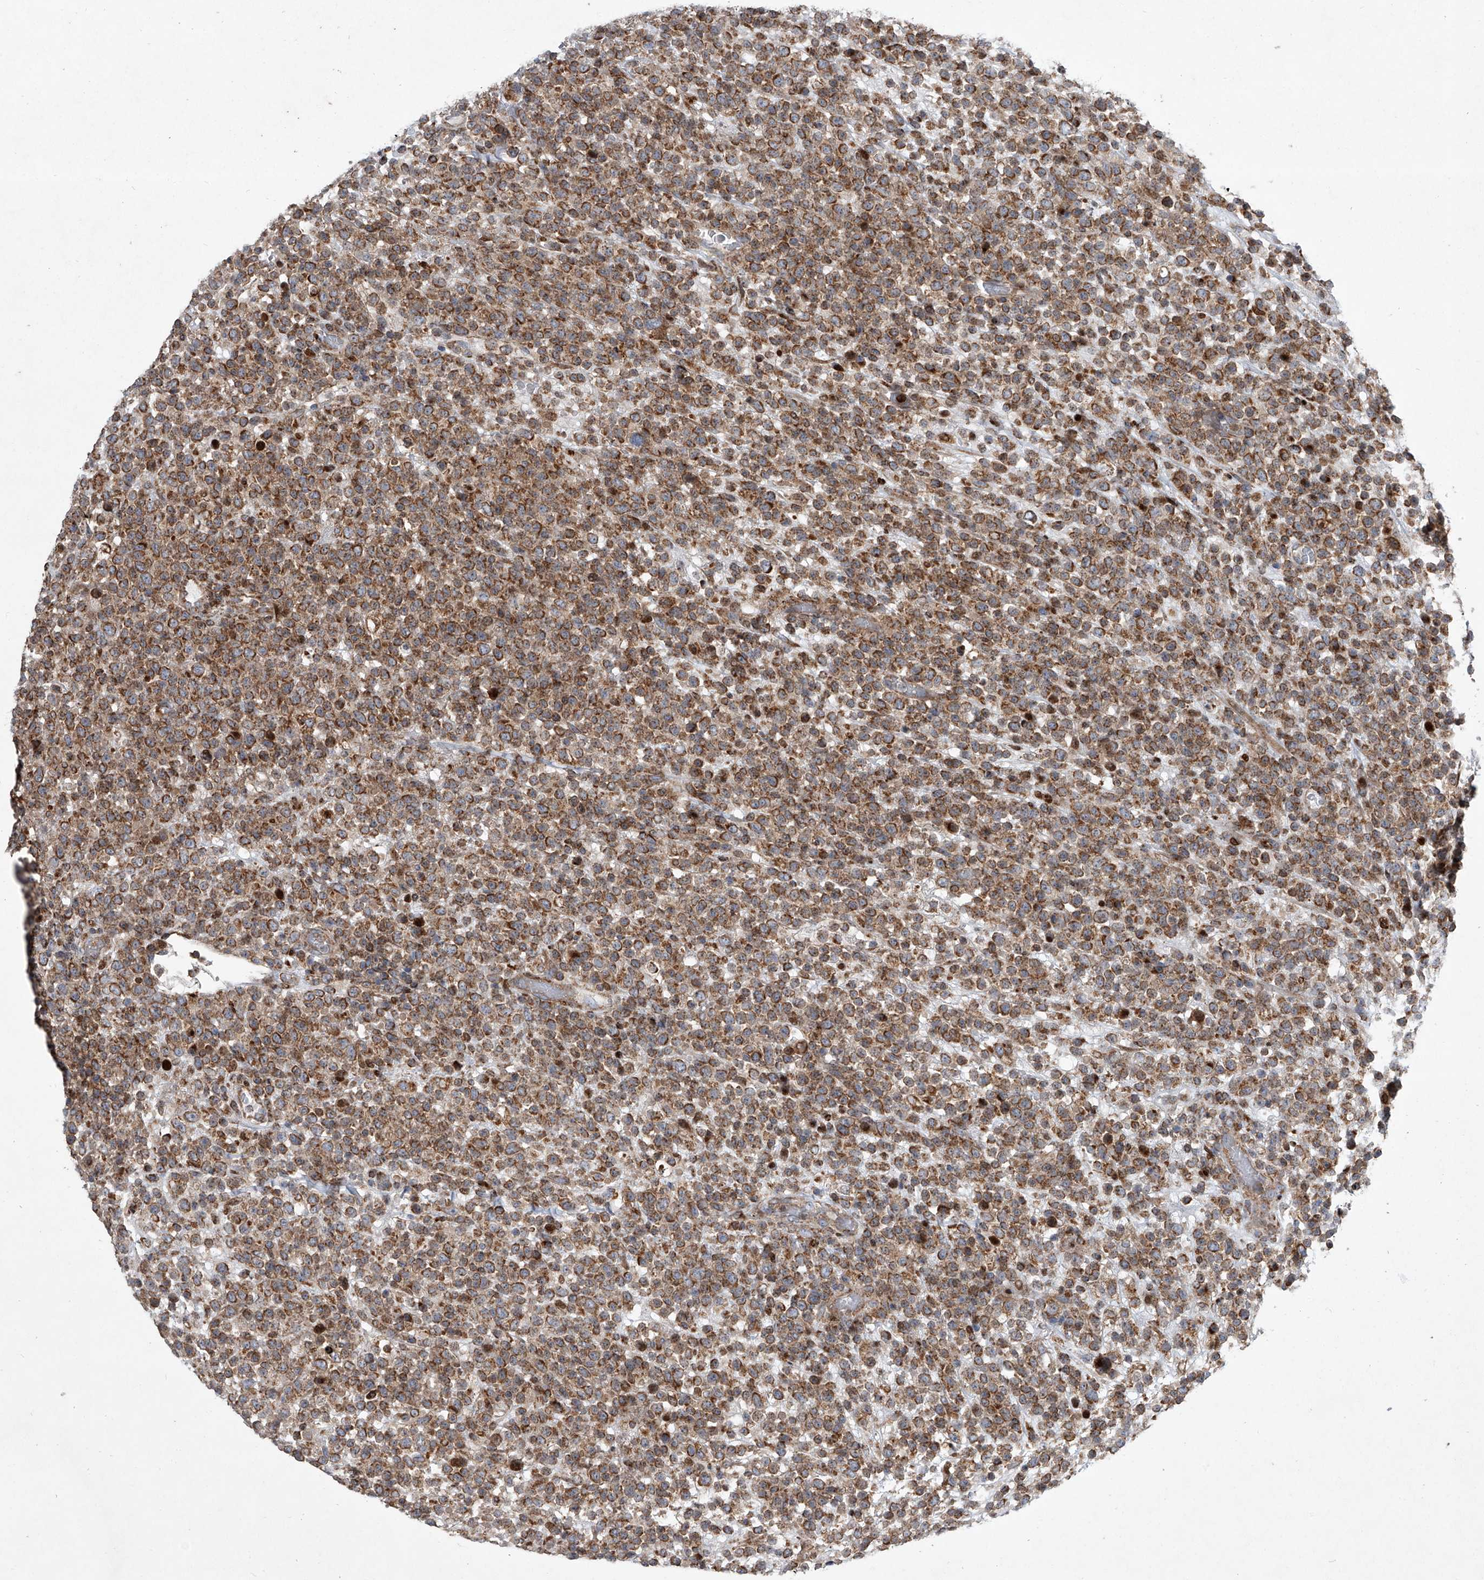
{"staining": {"intensity": "moderate", "quantity": ">75%", "location": "cytoplasmic/membranous"}, "tissue": "lymphoma", "cell_type": "Tumor cells", "image_type": "cancer", "snomed": [{"axis": "morphology", "description": "Malignant lymphoma, non-Hodgkin's type, High grade"}, {"axis": "topography", "description": "Colon"}], "caption": "Protein analysis of lymphoma tissue exhibits moderate cytoplasmic/membranous expression in about >75% of tumor cells.", "gene": "STRADA", "patient": {"sex": "female", "age": 53}}